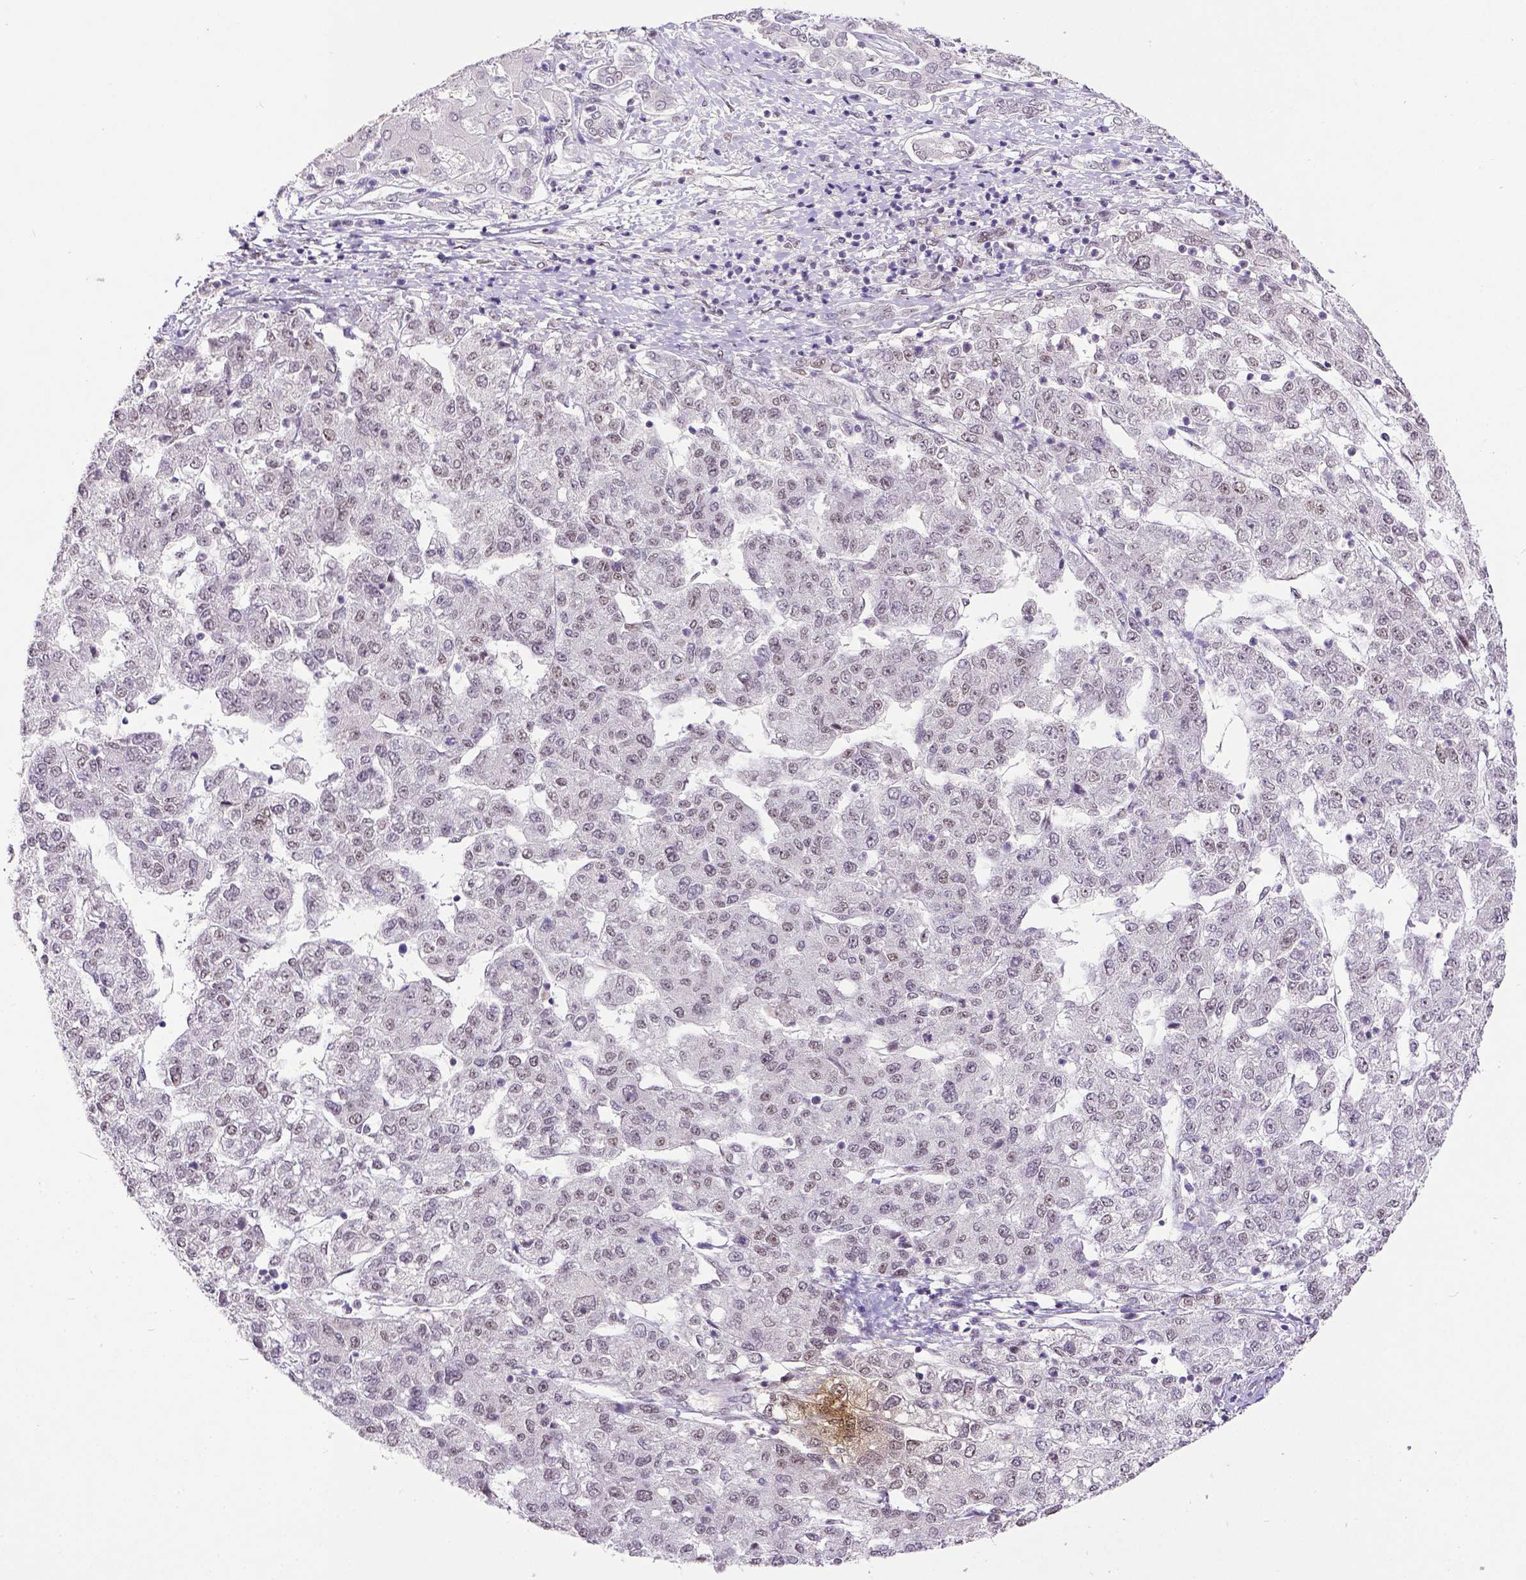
{"staining": {"intensity": "negative", "quantity": "none", "location": "none"}, "tissue": "liver cancer", "cell_type": "Tumor cells", "image_type": "cancer", "snomed": [{"axis": "morphology", "description": "Carcinoma, Hepatocellular, NOS"}, {"axis": "topography", "description": "Liver"}], "caption": "Immunohistochemical staining of human hepatocellular carcinoma (liver) shows no significant staining in tumor cells. (DAB (3,3'-diaminobenzidine) IHC, high magnification).", "gene": "ERCC1", "patient": {"sex": "male", "age": 56}}